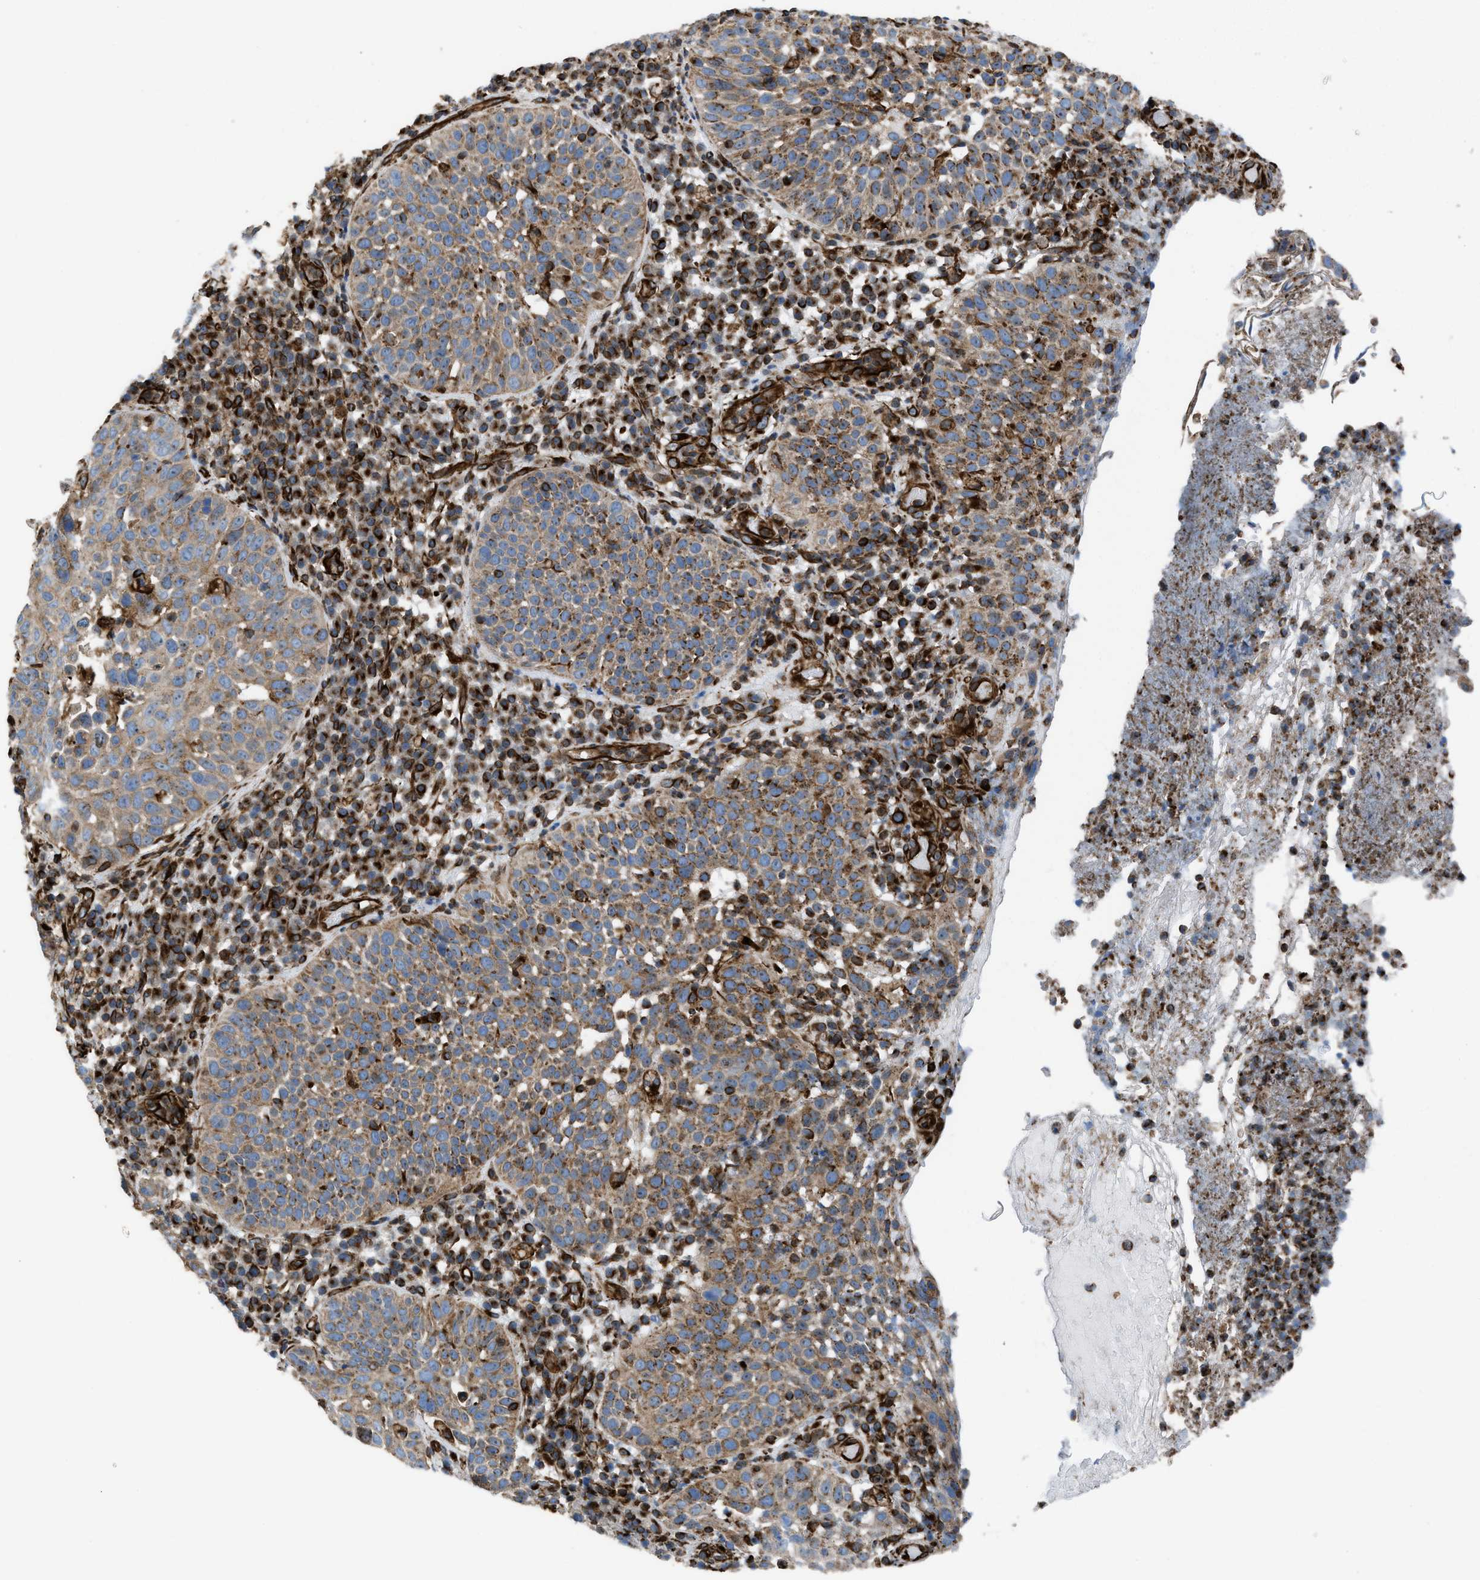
{"staining": {"intensity": "moderate", "quantity": "25%-75%", "location": "cytoplasmic/membranous"}, "tissue": "skin cancer", "cell_type": "Tumor cells", "image_type": "cancer", "snomed": [{"axis": "morphology", "description": "Squamous cell carcinoma in situ, NOS"}, {"axis": "morphology", "description": "Squamous cell carcinoma, NOS"}, {"axis": "topography", "description": "Skin"}], "caption": "Moderate cytoplasmic/membranous positivity is seen in approximately 25%-75% of tumor cells in skin cancer (squamous cell carcinoma in situ).", "gene": "PTPRE", "patient": {"sex": "male", "age": 93}}